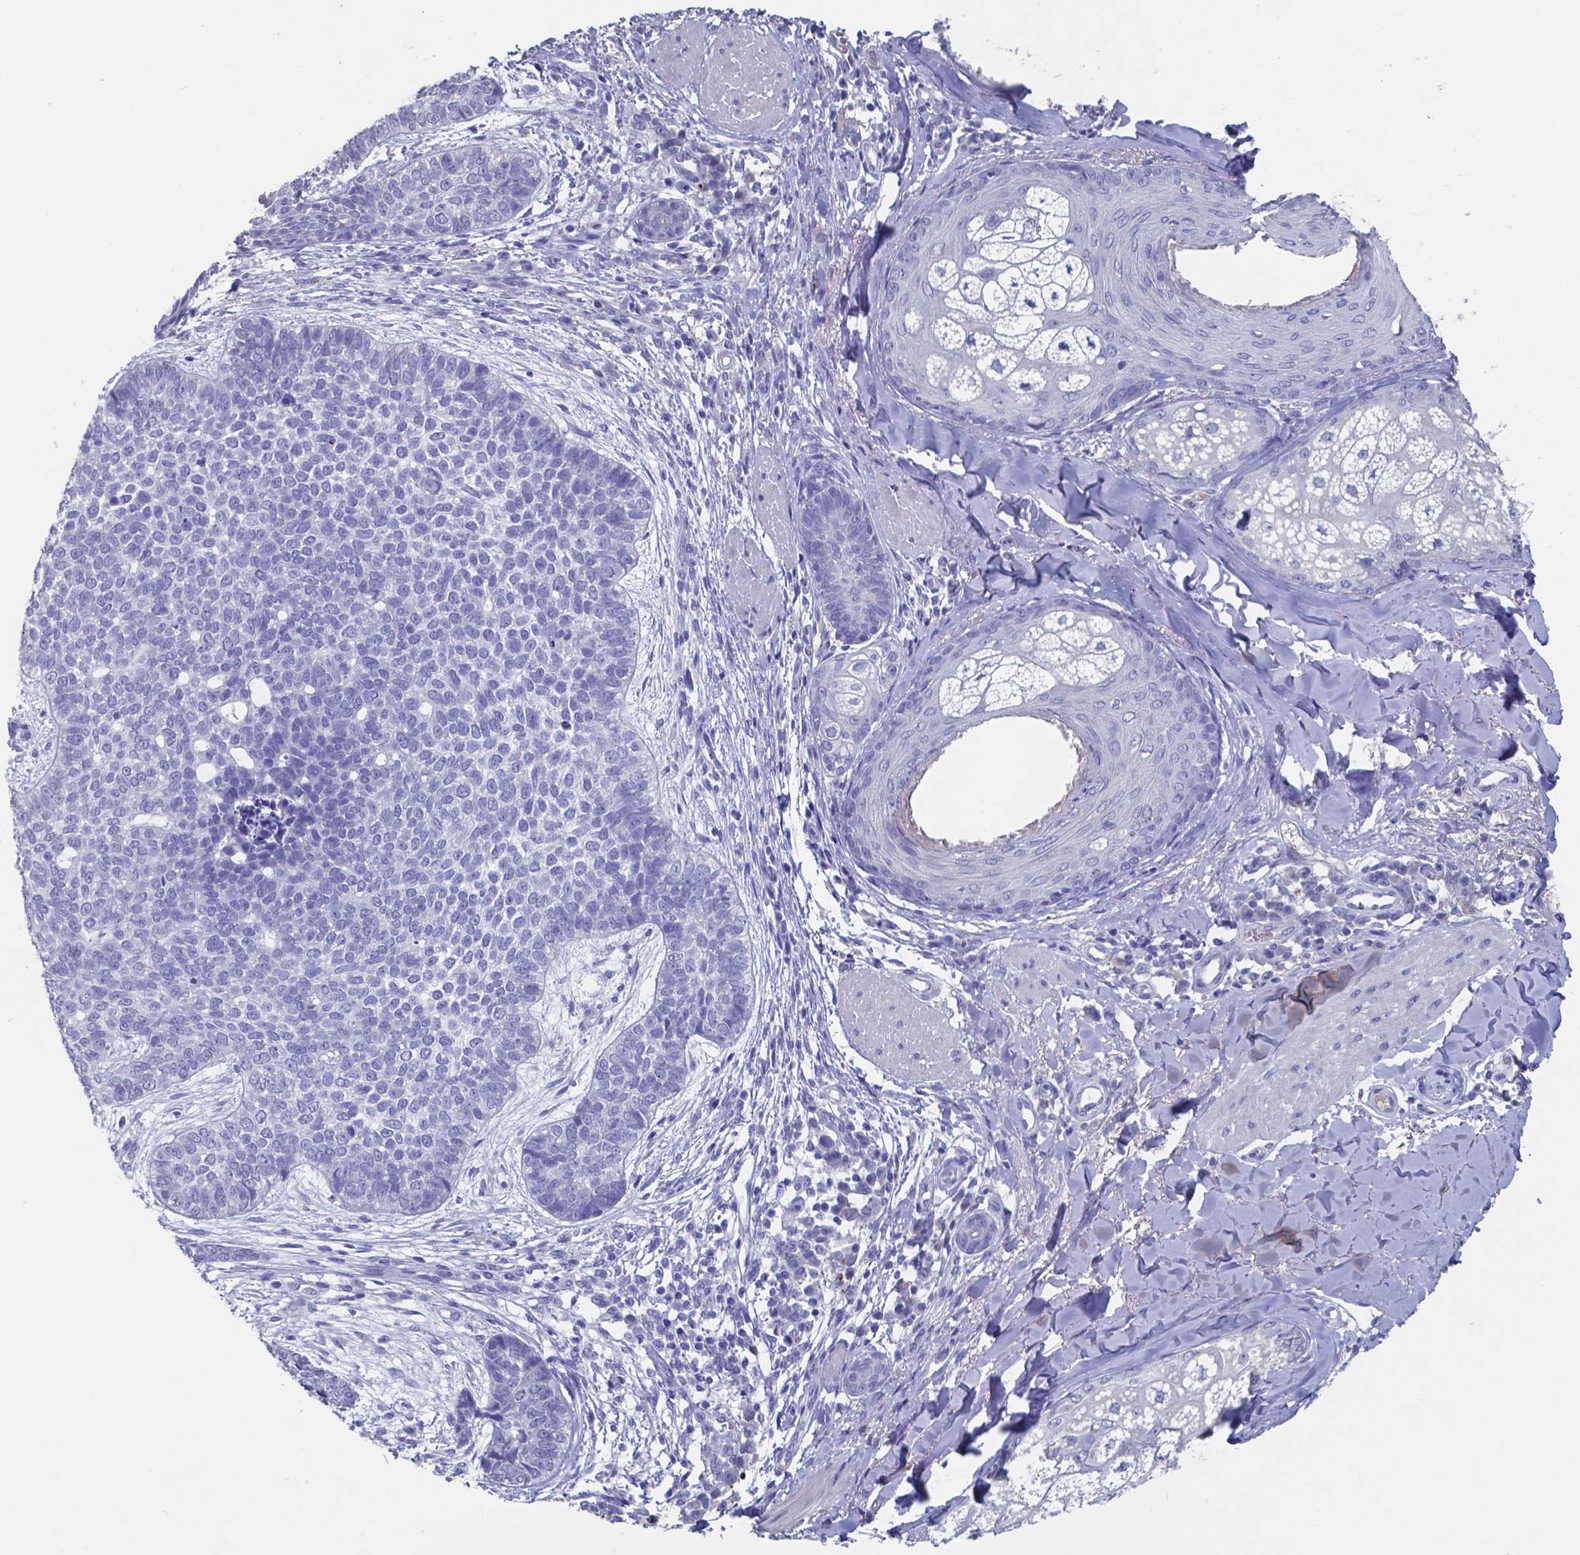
{"staining": {"intensity": "negative", "quantity": "none", "location": "none"}, "tissue": "skin cancer", "cell_type": "Tumor cells", "image_type": "cancer", "snomed": [{"axis": "morphology", "description": "Basal cell carcinoma"}, {"axis": "topography", "description": "Skin"}], "caption": "Image shows no protein staining in tumor cells of skin cancer tissue.", "gene": "TTR", "patient": {"sex": "female", "age": 69}}